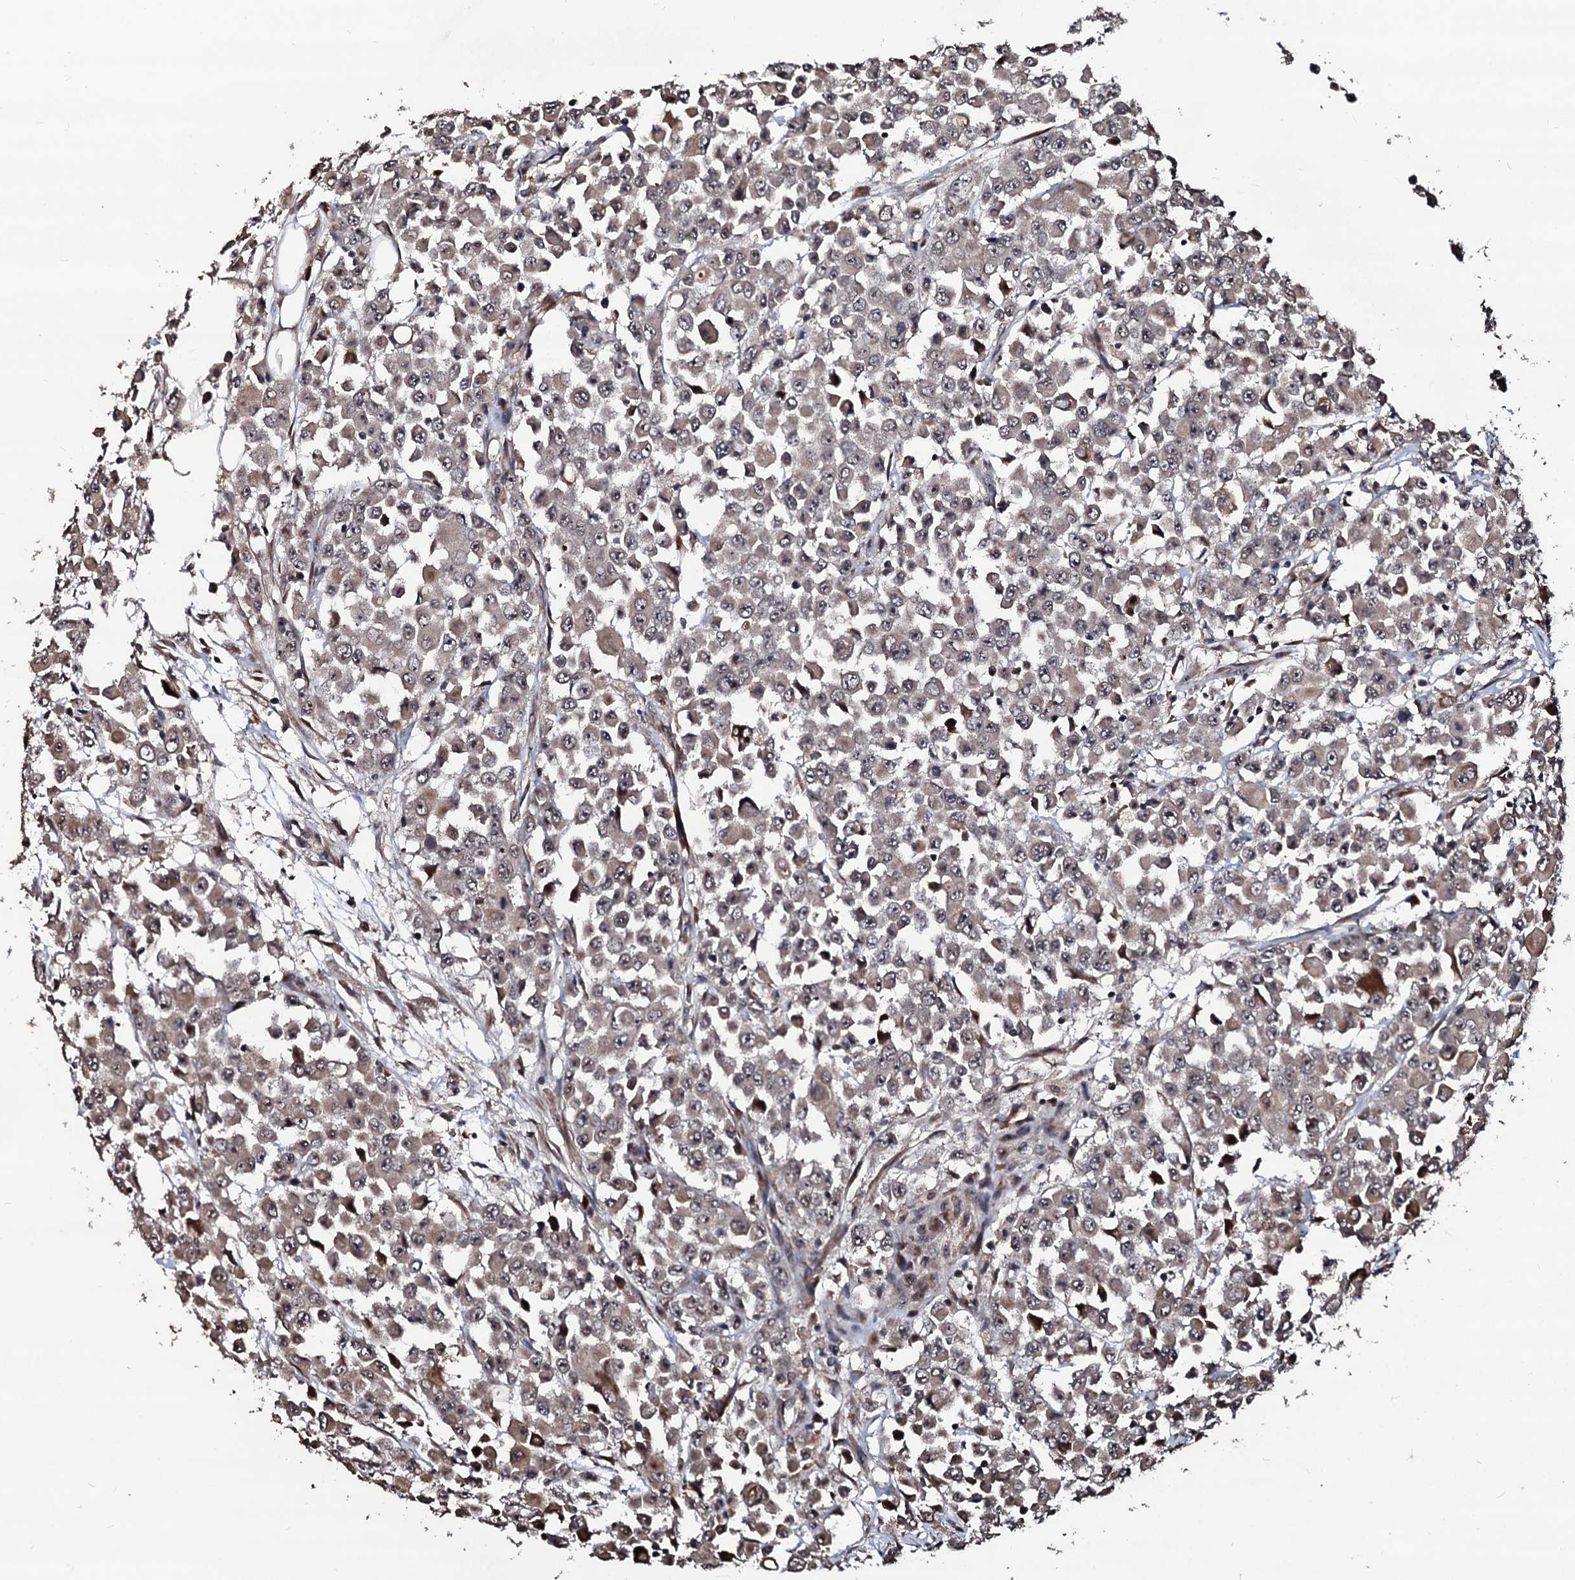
{"staining": {"intensity": "weak", "quantity": "25%-75%", "location": "cytoplasmic/membranous,nuclear"}, "tissue": "colorectal cancer", "cell_type": "Tumor cells", "image_type": "cancer", "snomed": [{"axis": "morphology", "description": "Adenocarcinoma, NOS"}, {"axis": "topography", "description": "Colon"}], "caption": "Immunohistochemical staining of human colorectal adenocarcinoma shows low levels of weak cytoplasmic/membranous and nuclear expression in approximately 25%-75% of tumor cells.", "gene": "SUPT7L", "patient": {"sex": "male", "age": 51}}